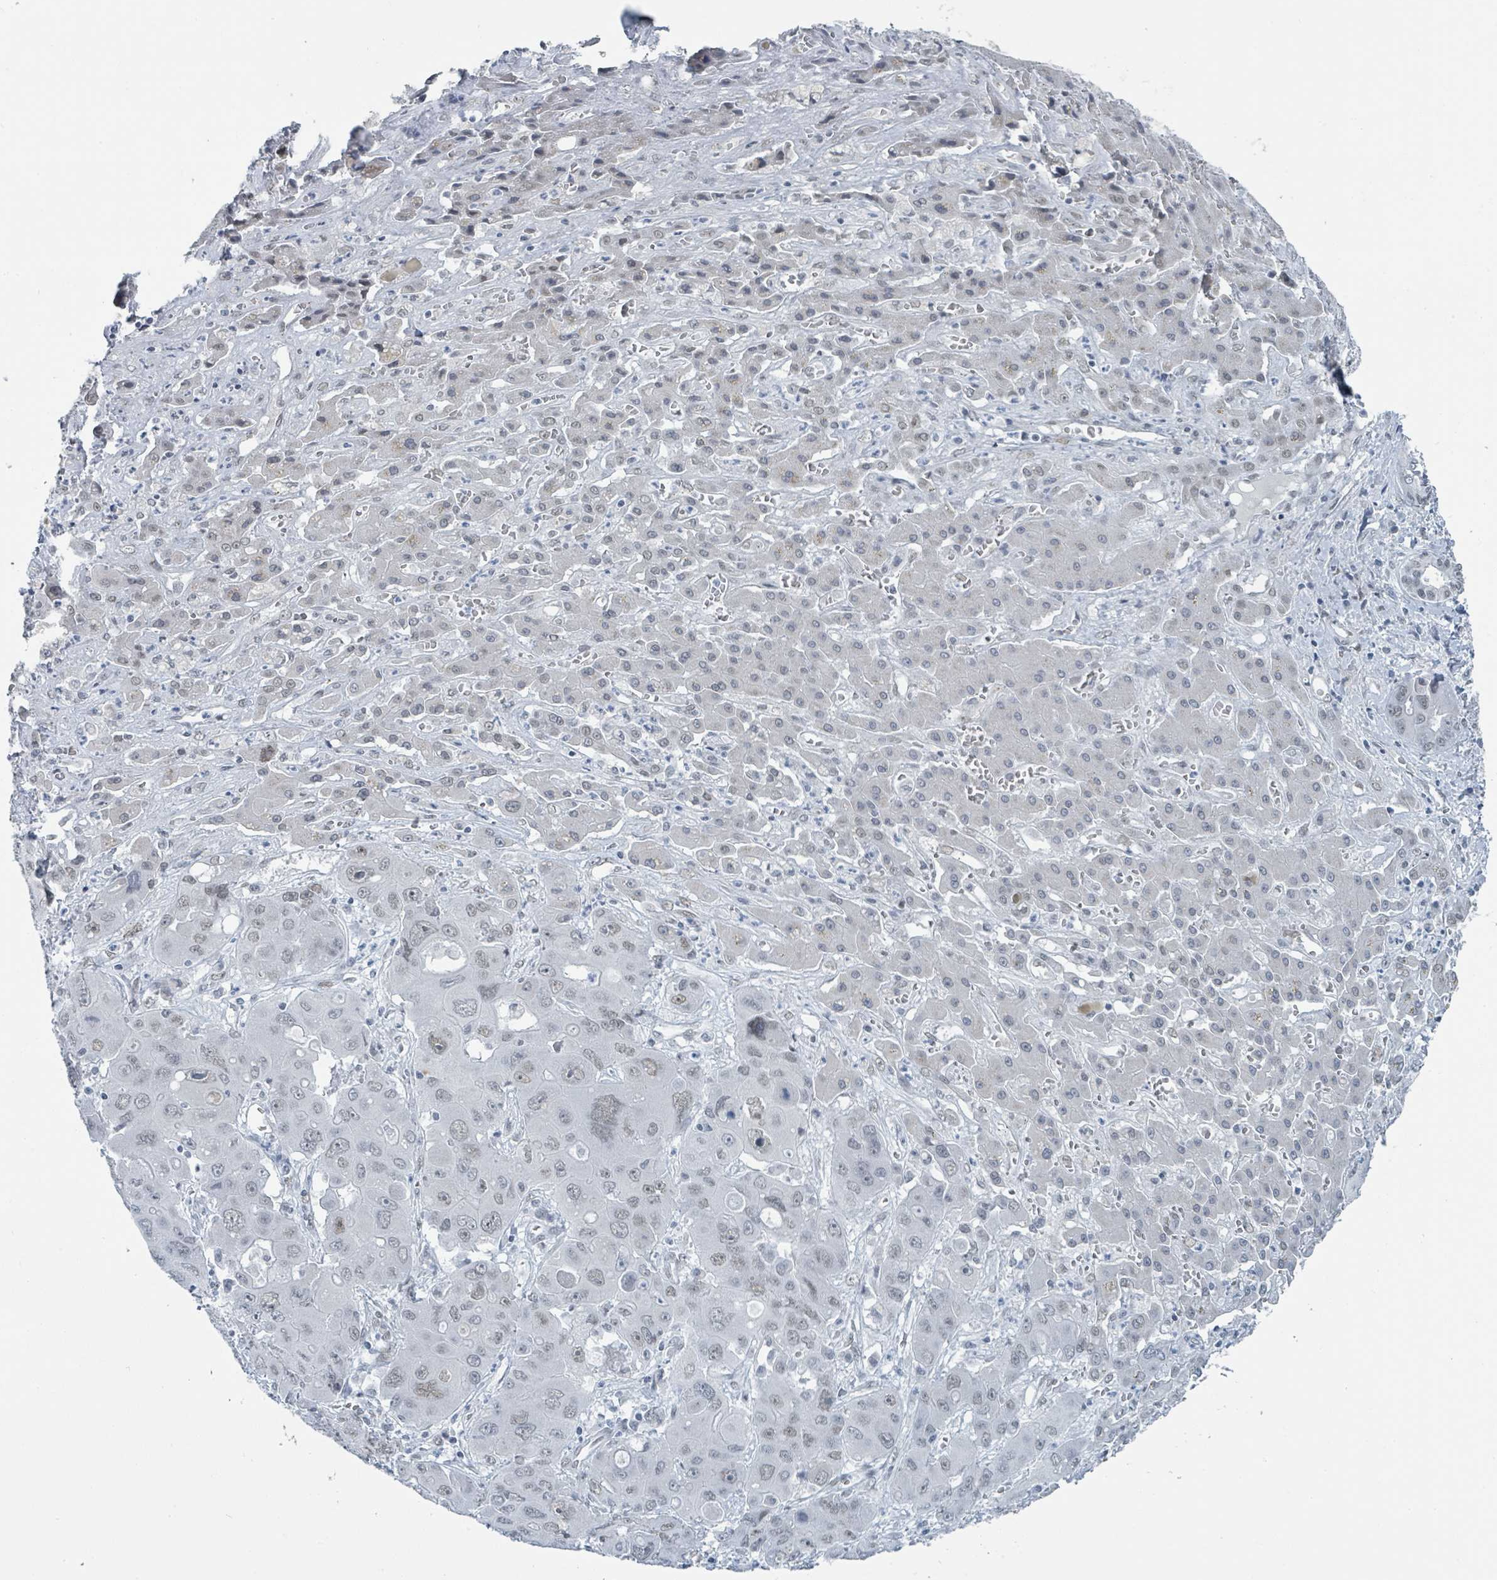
{"staining": {"intensity": "weak", "quantity": "<25%", "location": "nuclear"}, "tissue": "liver cancer", "cell_type": "Tumor cells", "image_type": "cancer", "snomed": [{"axis": "morphology", "description": "Cholangiocarcinoma"}, {"axis": "topography", "description": "Liver"}], "caption": "This is an immunohistochemistry image of human cholangiocarcinoma (liver). There is no positivity in tumor cells.", "gene": "EHMT2", "patient": {"sex": "male", "age": 67}}